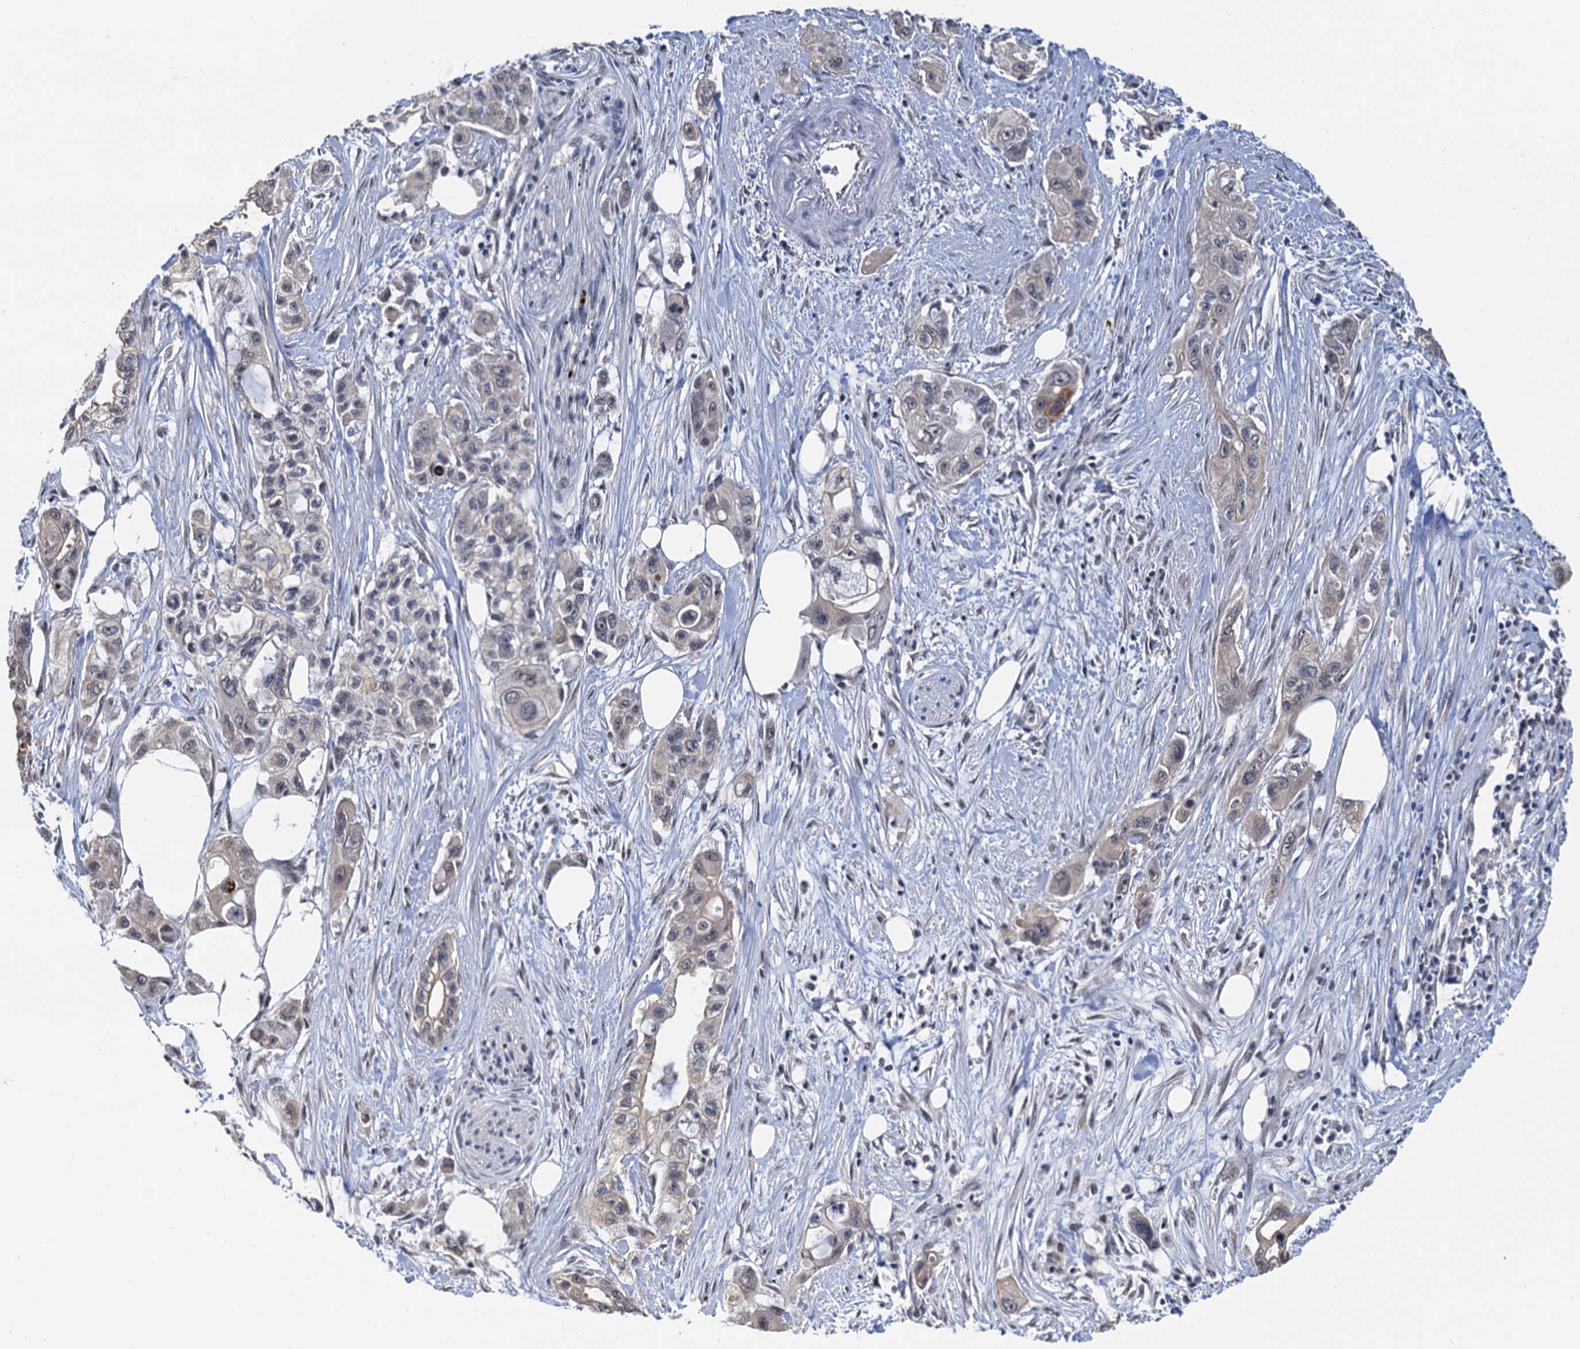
{"staining": {"intensity": "weak", "quantity": "<25%", "location": "cytoplasmic/membranous,nuclear"}, "tissue": "pancreatic cancer", "cell_type": "Tumor cells", "image_type": "cancer", "snomed": [{"axis": "morphology", "description": "Adenocarcinoma, NOS"}, {"axis": "topography", "description": "Pancreas"}], "caption": "There is no significant positivity in tumor cells of pancreatic cancer.", "gene": "NAT10", "patient": {"sex": "male", "age": 75}}